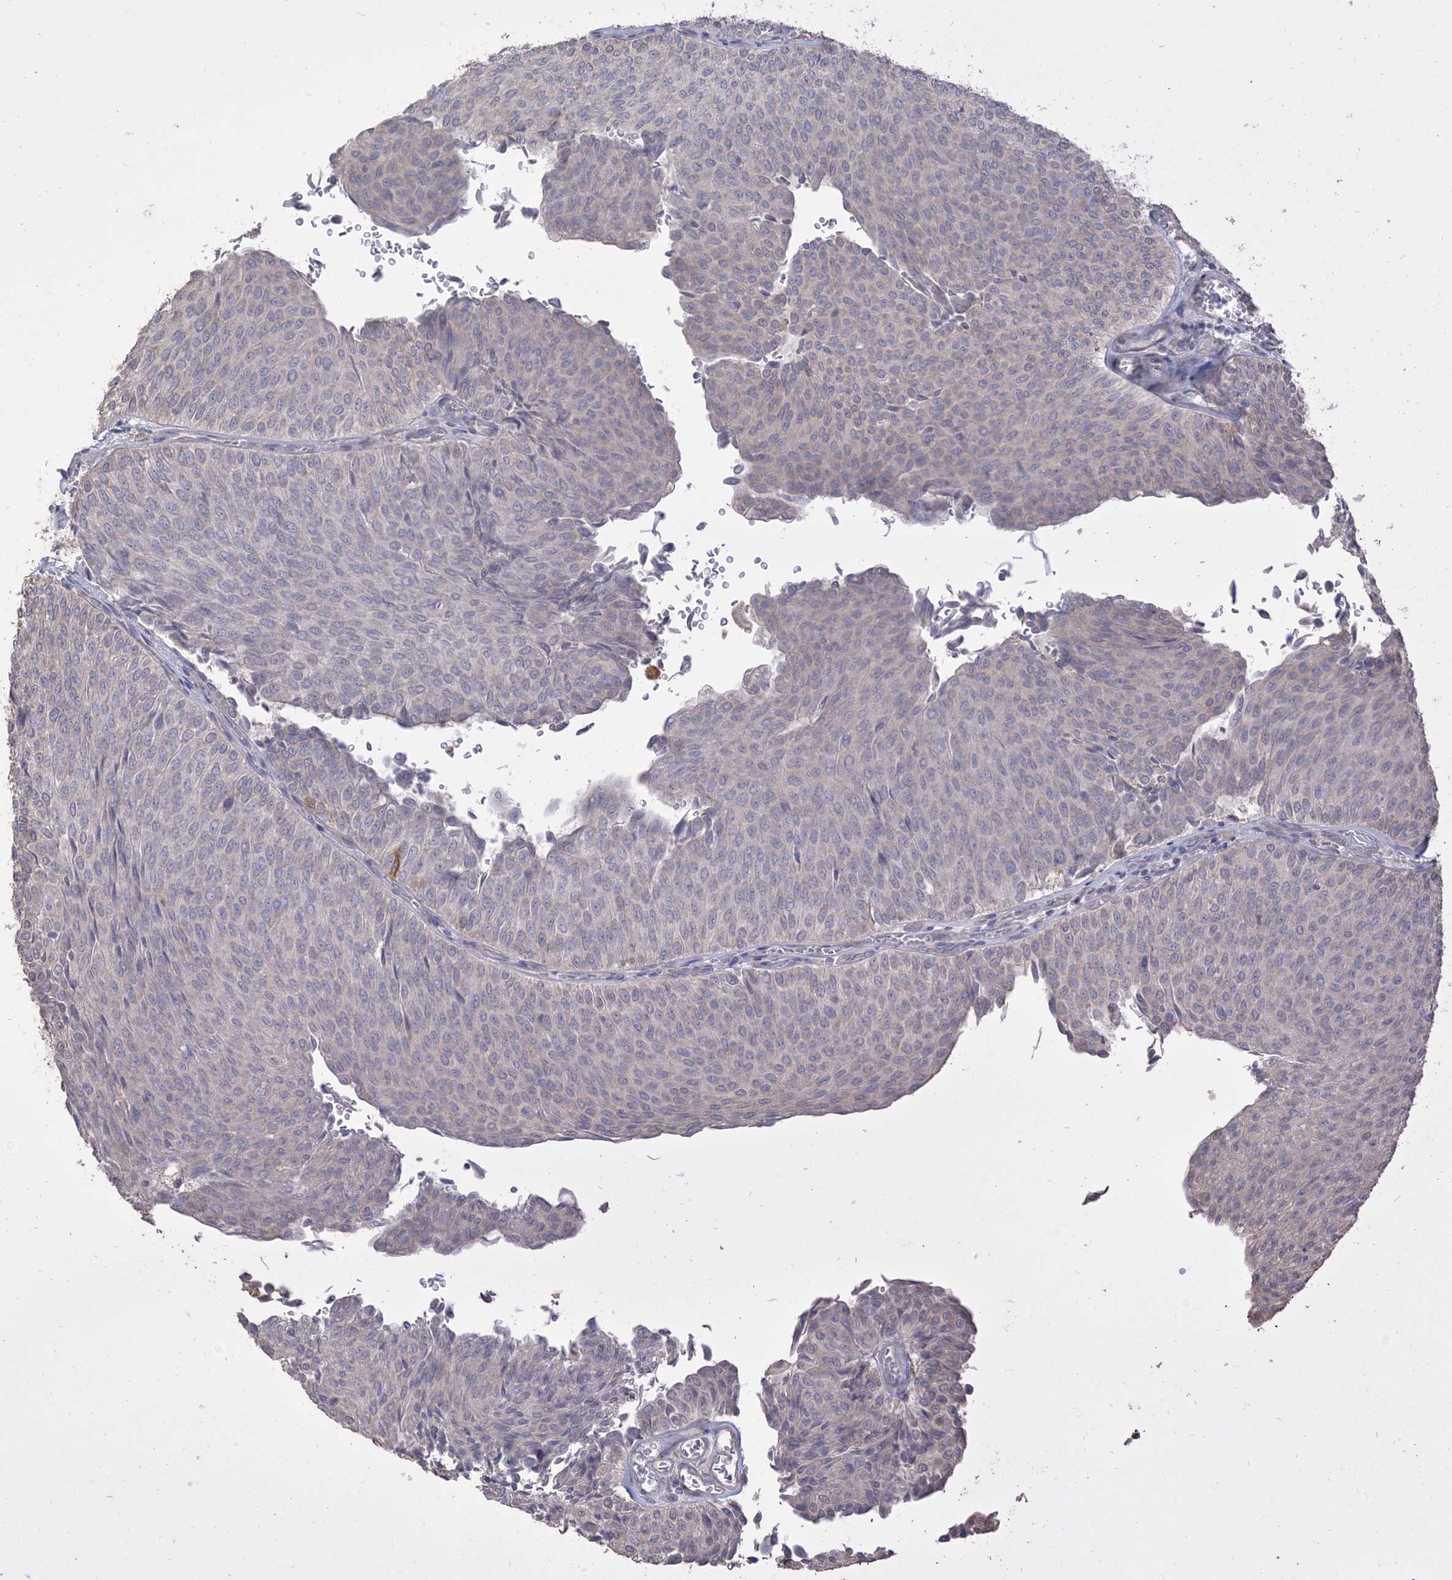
{"staining": {"intensity": "negative", "quantity": "none", "location": "none"}, "tissue": "urothelial cancer", "cell_type": "Tumor cells", "image_type": "cancer", "snomed": [{"axis": "morphology", "description": "Urothelial carcinoma, Low grade"}, {"axis": "topography", "description": "Urinary bladder"}], "caption": "The immunohistochemistry micrograph has no significant positivity in tumor cells of urothelial cancer tissue.", "gene": "RNF175", "patient": {"sex": "male", "age": 78}}